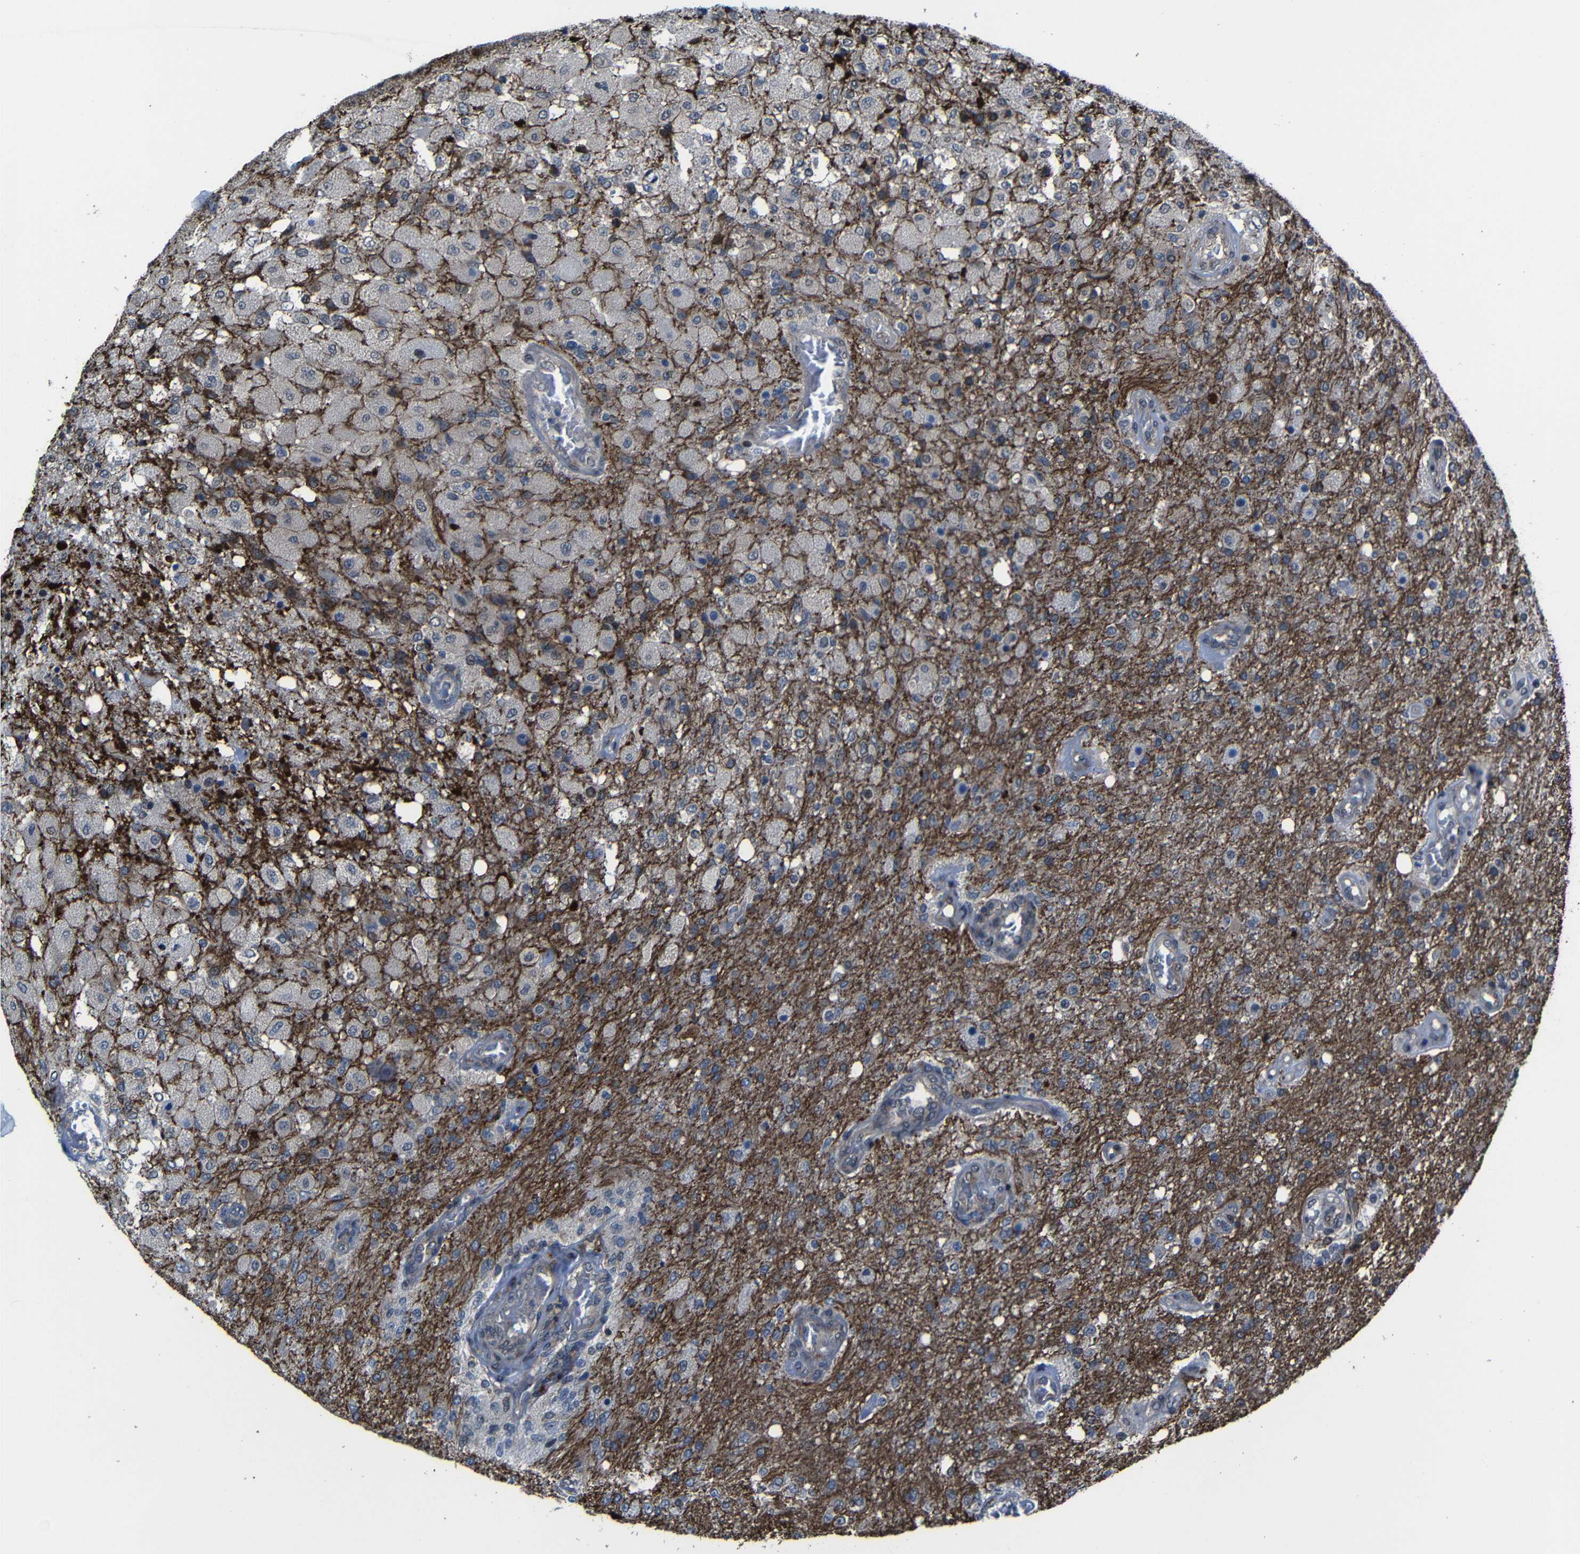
{"staining": {"intensity": "negative", "quantity": "none", "location": "none"}, "tissue": "glioma", "cell_type": "Tumor cells", "image_type": "cancer", "snomed": [{"axis": "morphology", "description": "Normal tissue, NOS"}, {"axis": "morphology", "description": "Glioma, malignant, High grade"}, {"axis": "topography", "description": "Cerebral cortex"}], "caption": "Tumor cells are negative for brown protein staining in high-grade glioma (malignant).", "gene": "KIAA0513", "patient": {"sex": "male", "age": 77}}